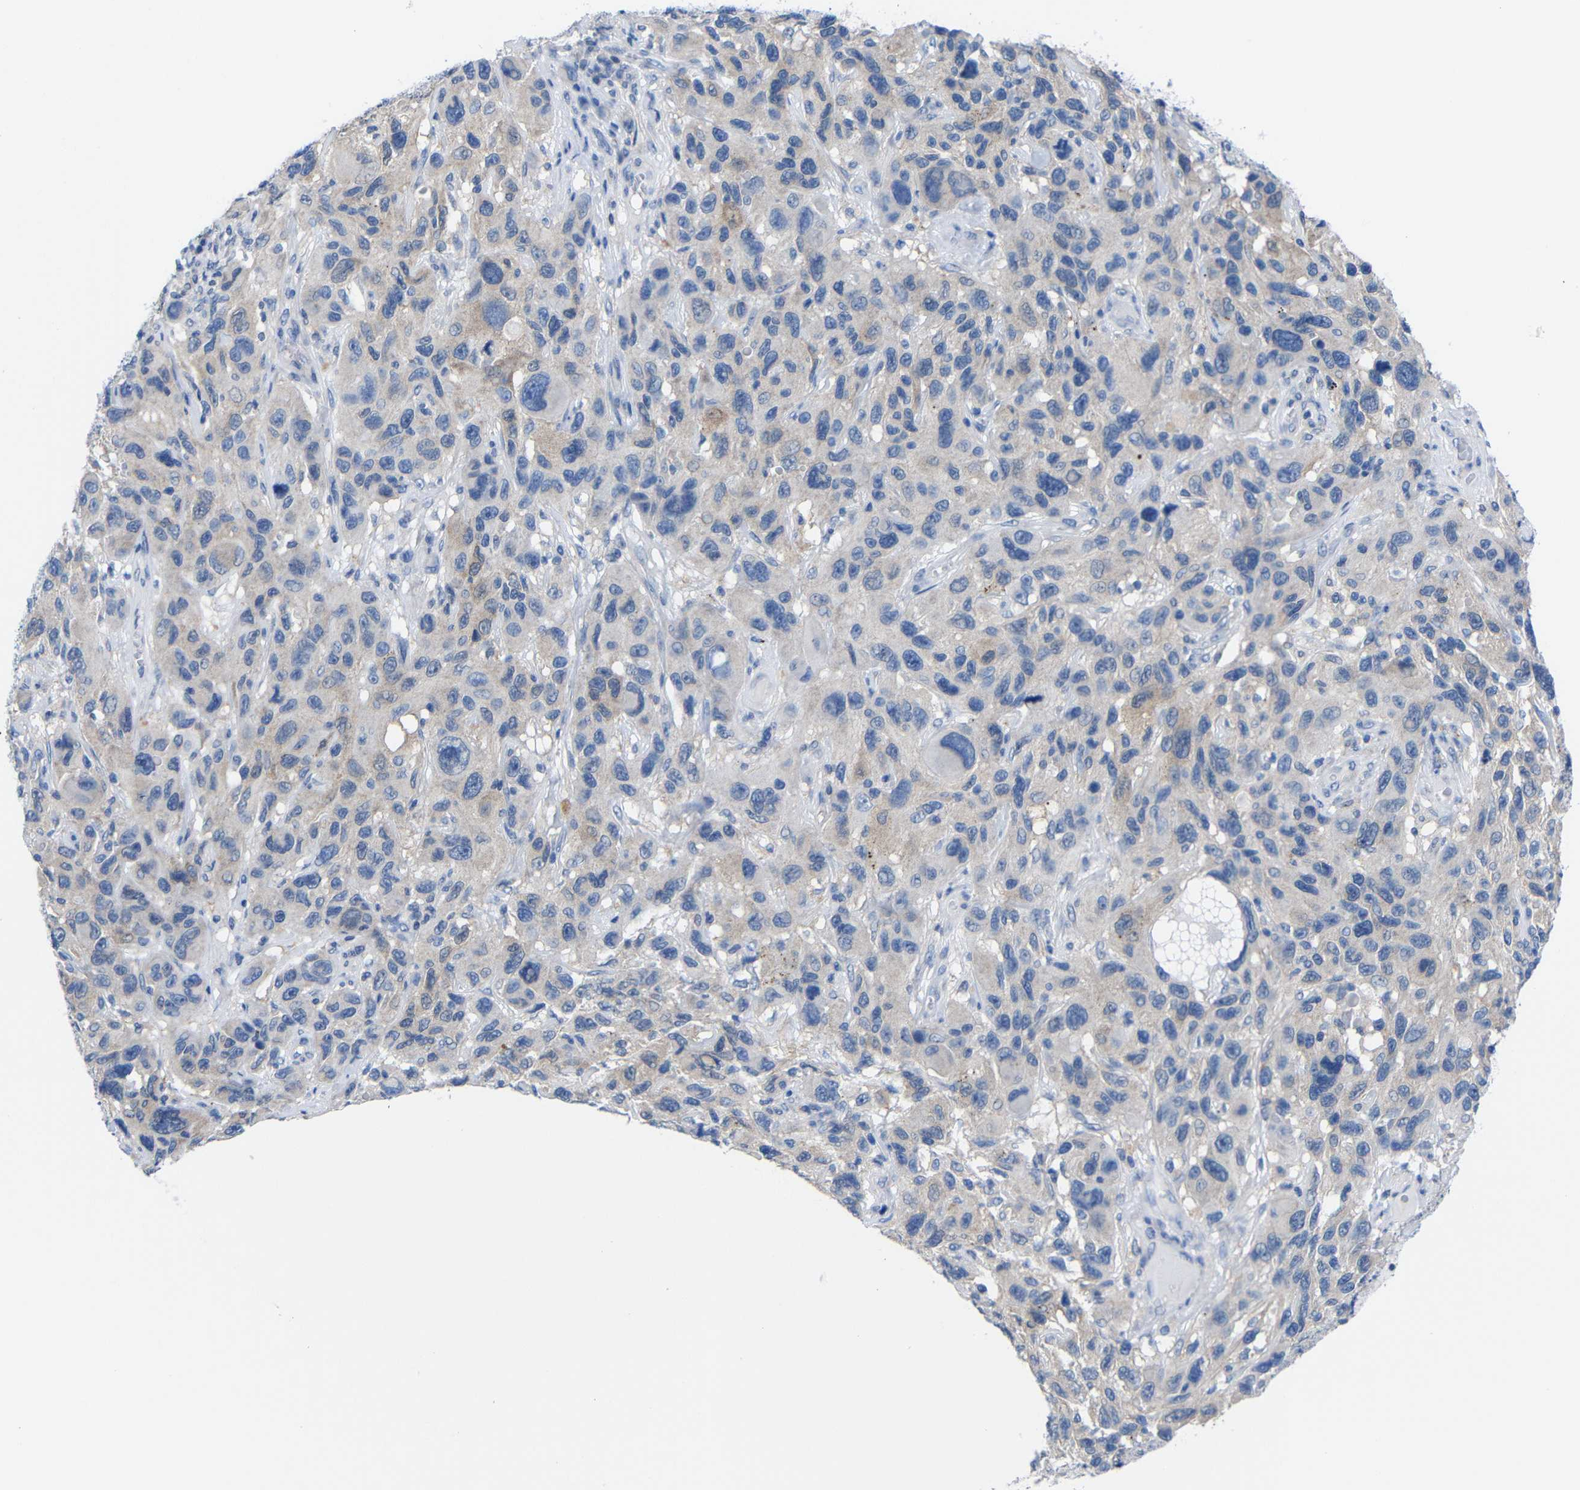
{"staining": {"intensity": "weak", "quantity": "<25%", "location": "cytoplasmic/membranous"}, "tissue": "melanoma", "cell_type": "Tumor cells", "image_type": "cancer", "snomed": [{"axis": "morphology", "description": "Malignant melanoma, NOS"}, {"axis": "topography", "description": "Skin"}], "caption": "Melanoma was stained to show a protein in brown. There is no significant staining in tumor cells. Nuclei are stained in blue.", "gene": "PEBP1", "patient": {"sex": "male", "age": 53}}